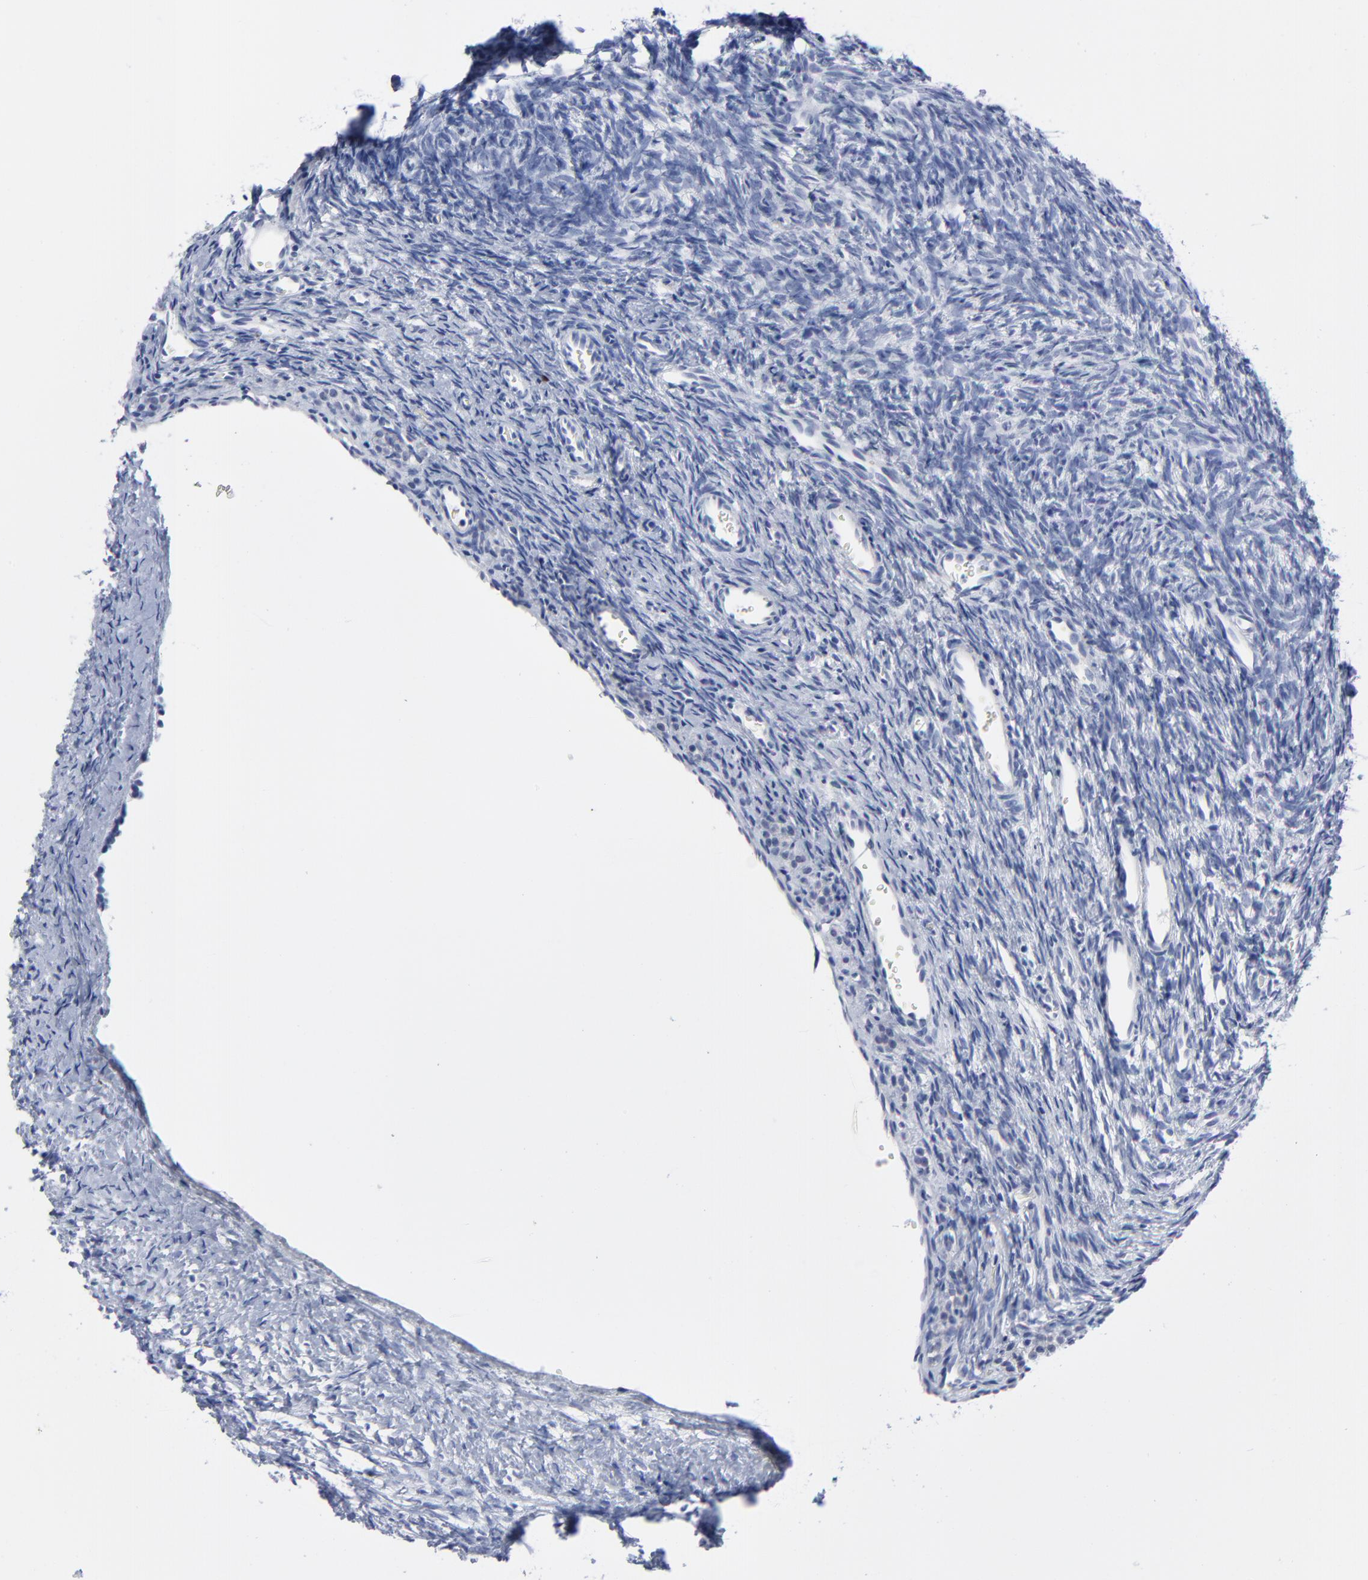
{"staining": {"intensity": "negative", "quantity": "none", "location": "none"}, "tissue": "ovary", "cell_type": "Ovarian stroma cells", "image_type": "normal", "snomed": [{"axis": "morphology", "description": "Normal tissue, NOS"}, {"axis": "topography", "description": "Ovary"}], "caption": "IHC of unremarkable human ovary reveals no staining in ovarian stroma cells.", "gene": "CDK1", "patient": {"sex": "female", "age": 35}}